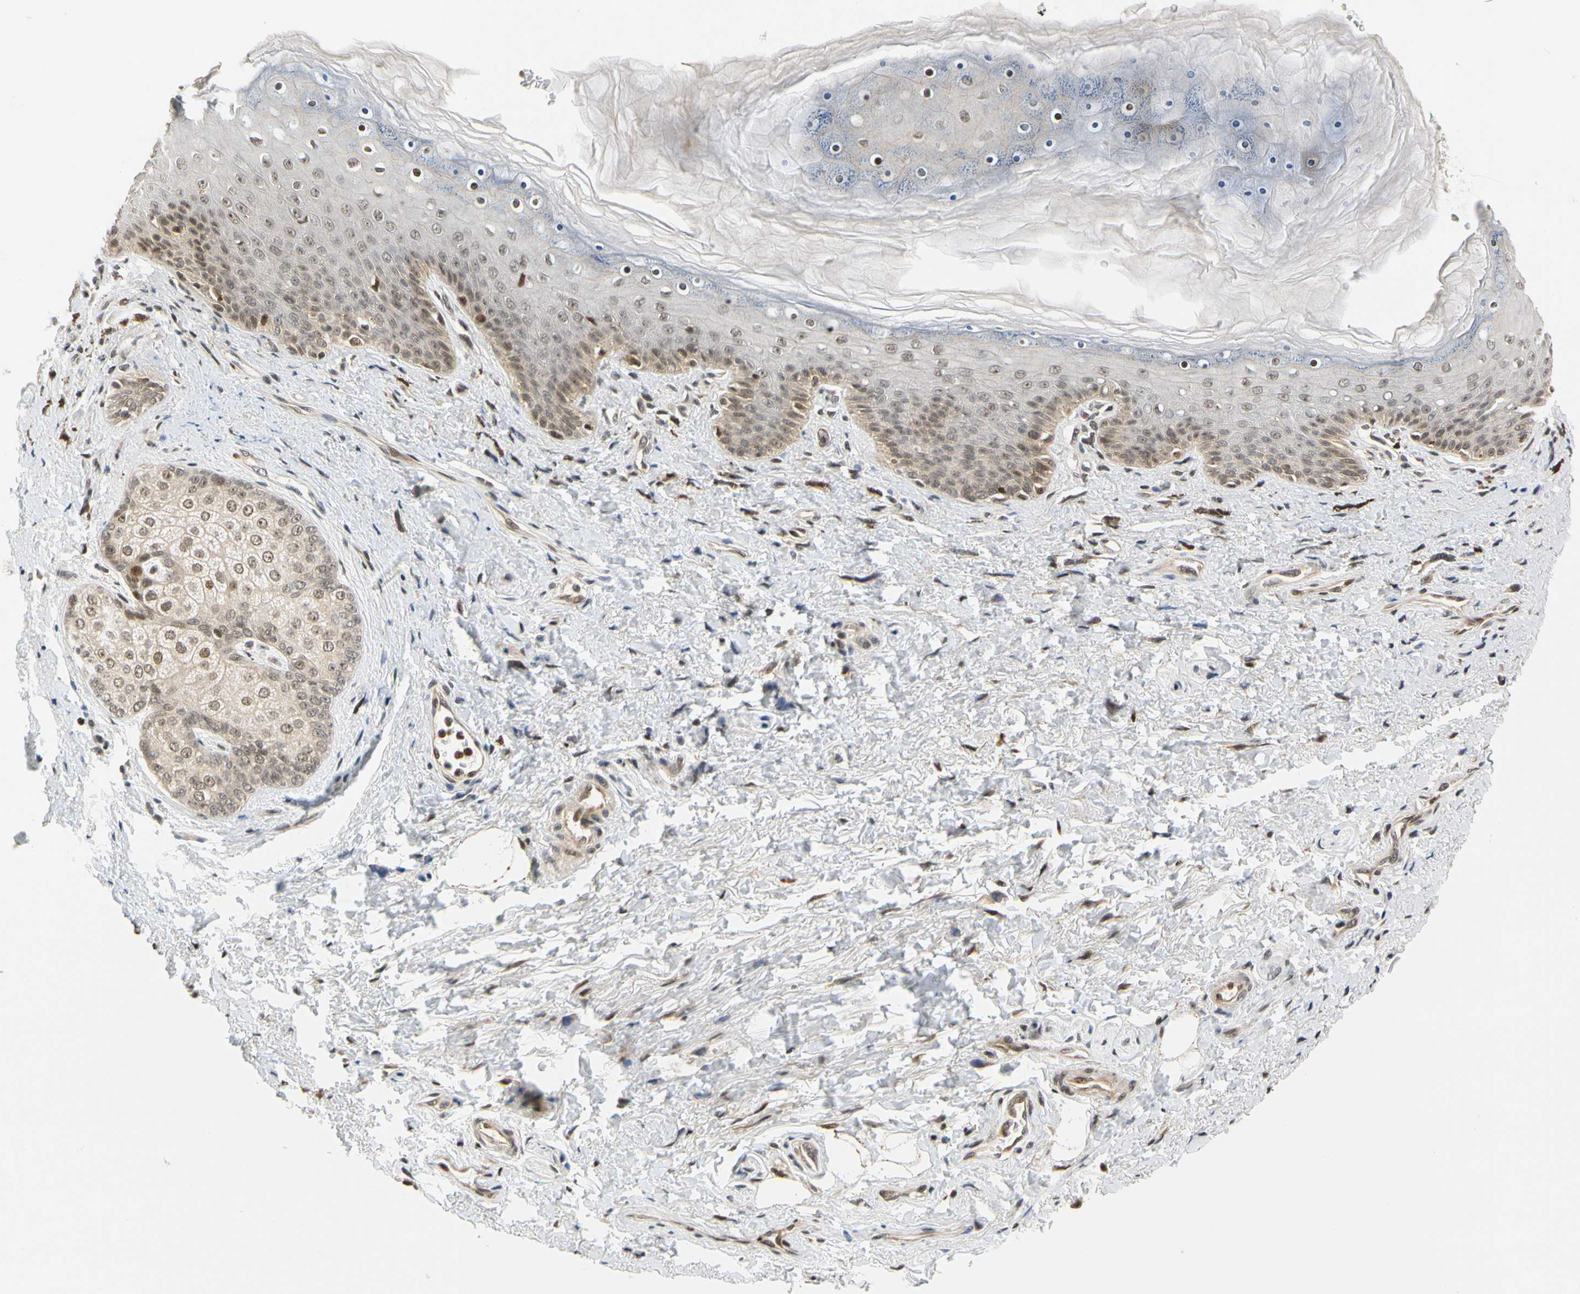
{"staining": {"intensity": "moderate", "quantity": ">75%", "location": "cytoplasmic/membranous,nuclear"}, "tissue": "skin", "cell_type": "Epidermal cells", "image_type": "normal", "snomed": [{"axis": "morphology", "description": "Normal tissue, NOS"}, {"axis": "topography", "description": "Anal"}], "caption": "Immunohistochemical staining of benign skin reveals medium levels of moderate cytoplasmic/membranous,nuclear staining in approximately >75% of epidermal cells.", "gene": "CDK7", "patient": {"sex": "female", "age": 46}}